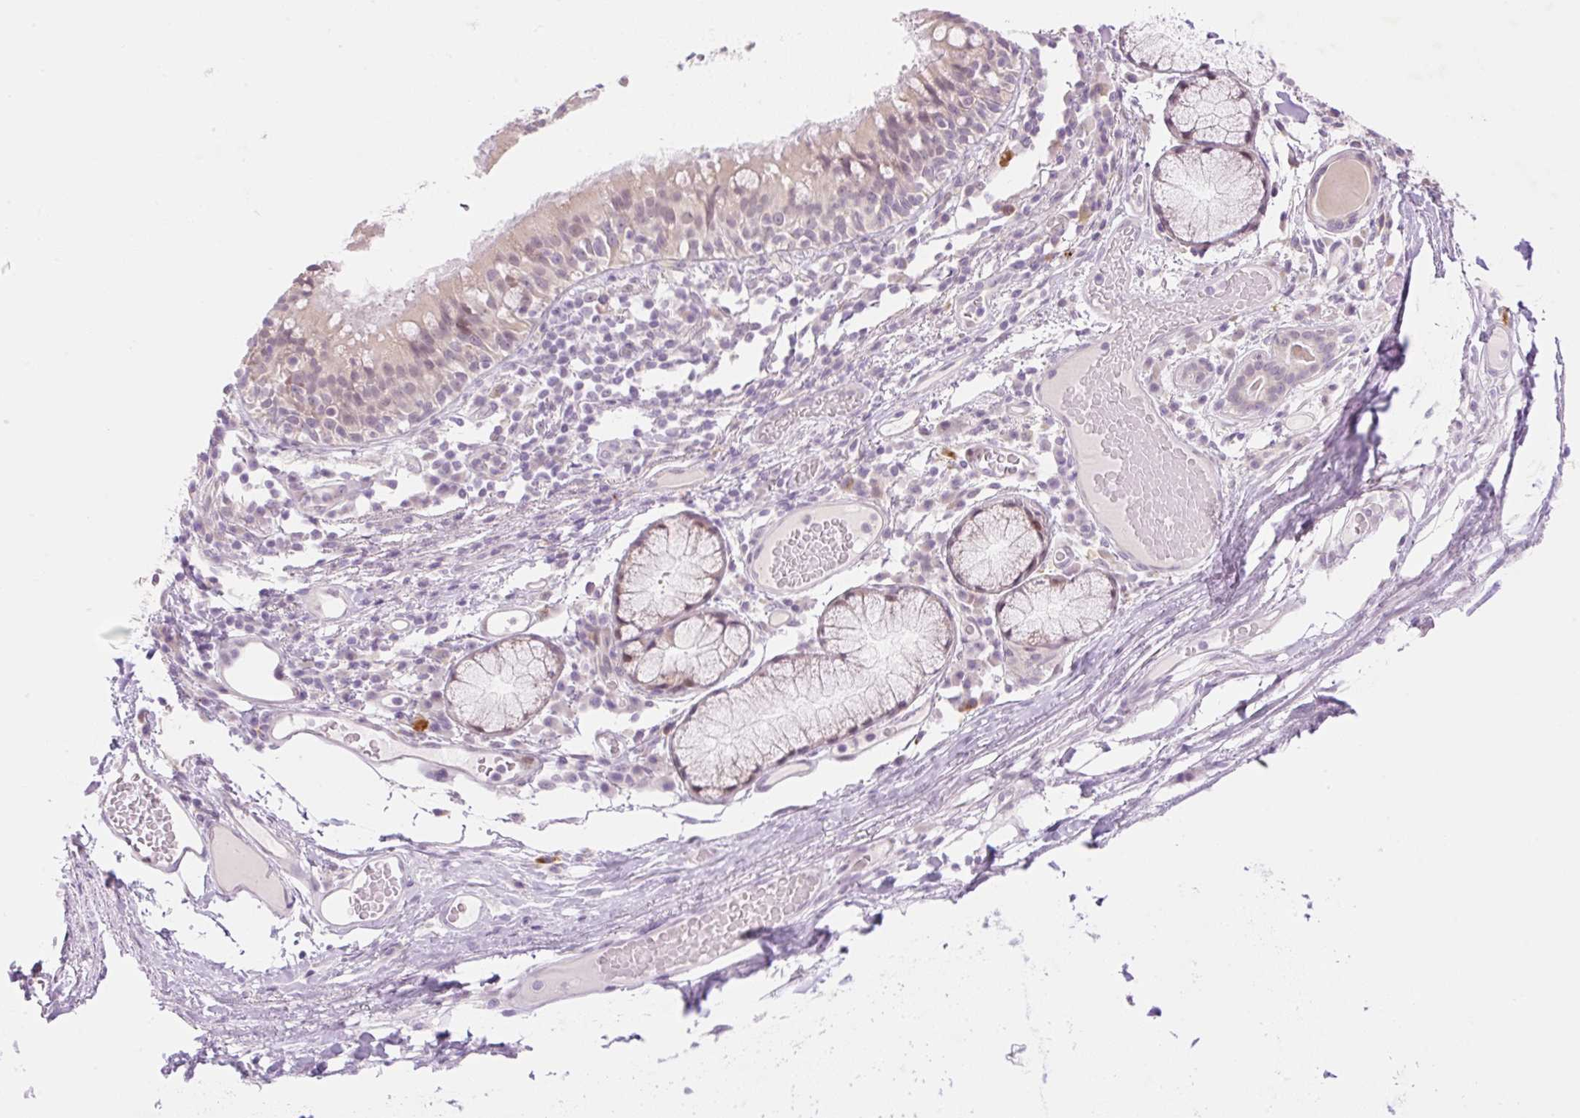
{"staining": {"intensity": "negative", "quantity": "none", "location": "none"}, "tissue": "soft tissue", "cell_type": "Chondrocytes", "image_type": "normal", "snomed": [{"axis": "morphology", "description": "Normal tissue, NOS"}, {"axis": "topography", "description": "Cartilage tissue"}, {"axis": "topography", "description": "Bronchus"}], "caption": "Immunohistochemistry (IHC) photomicrograph of normal soft tissue stained for a protein (brown), which shows no staining in chondrocytes.", "gene": "SPRYD4", "patient": {"sex": "male", "age": 56}}